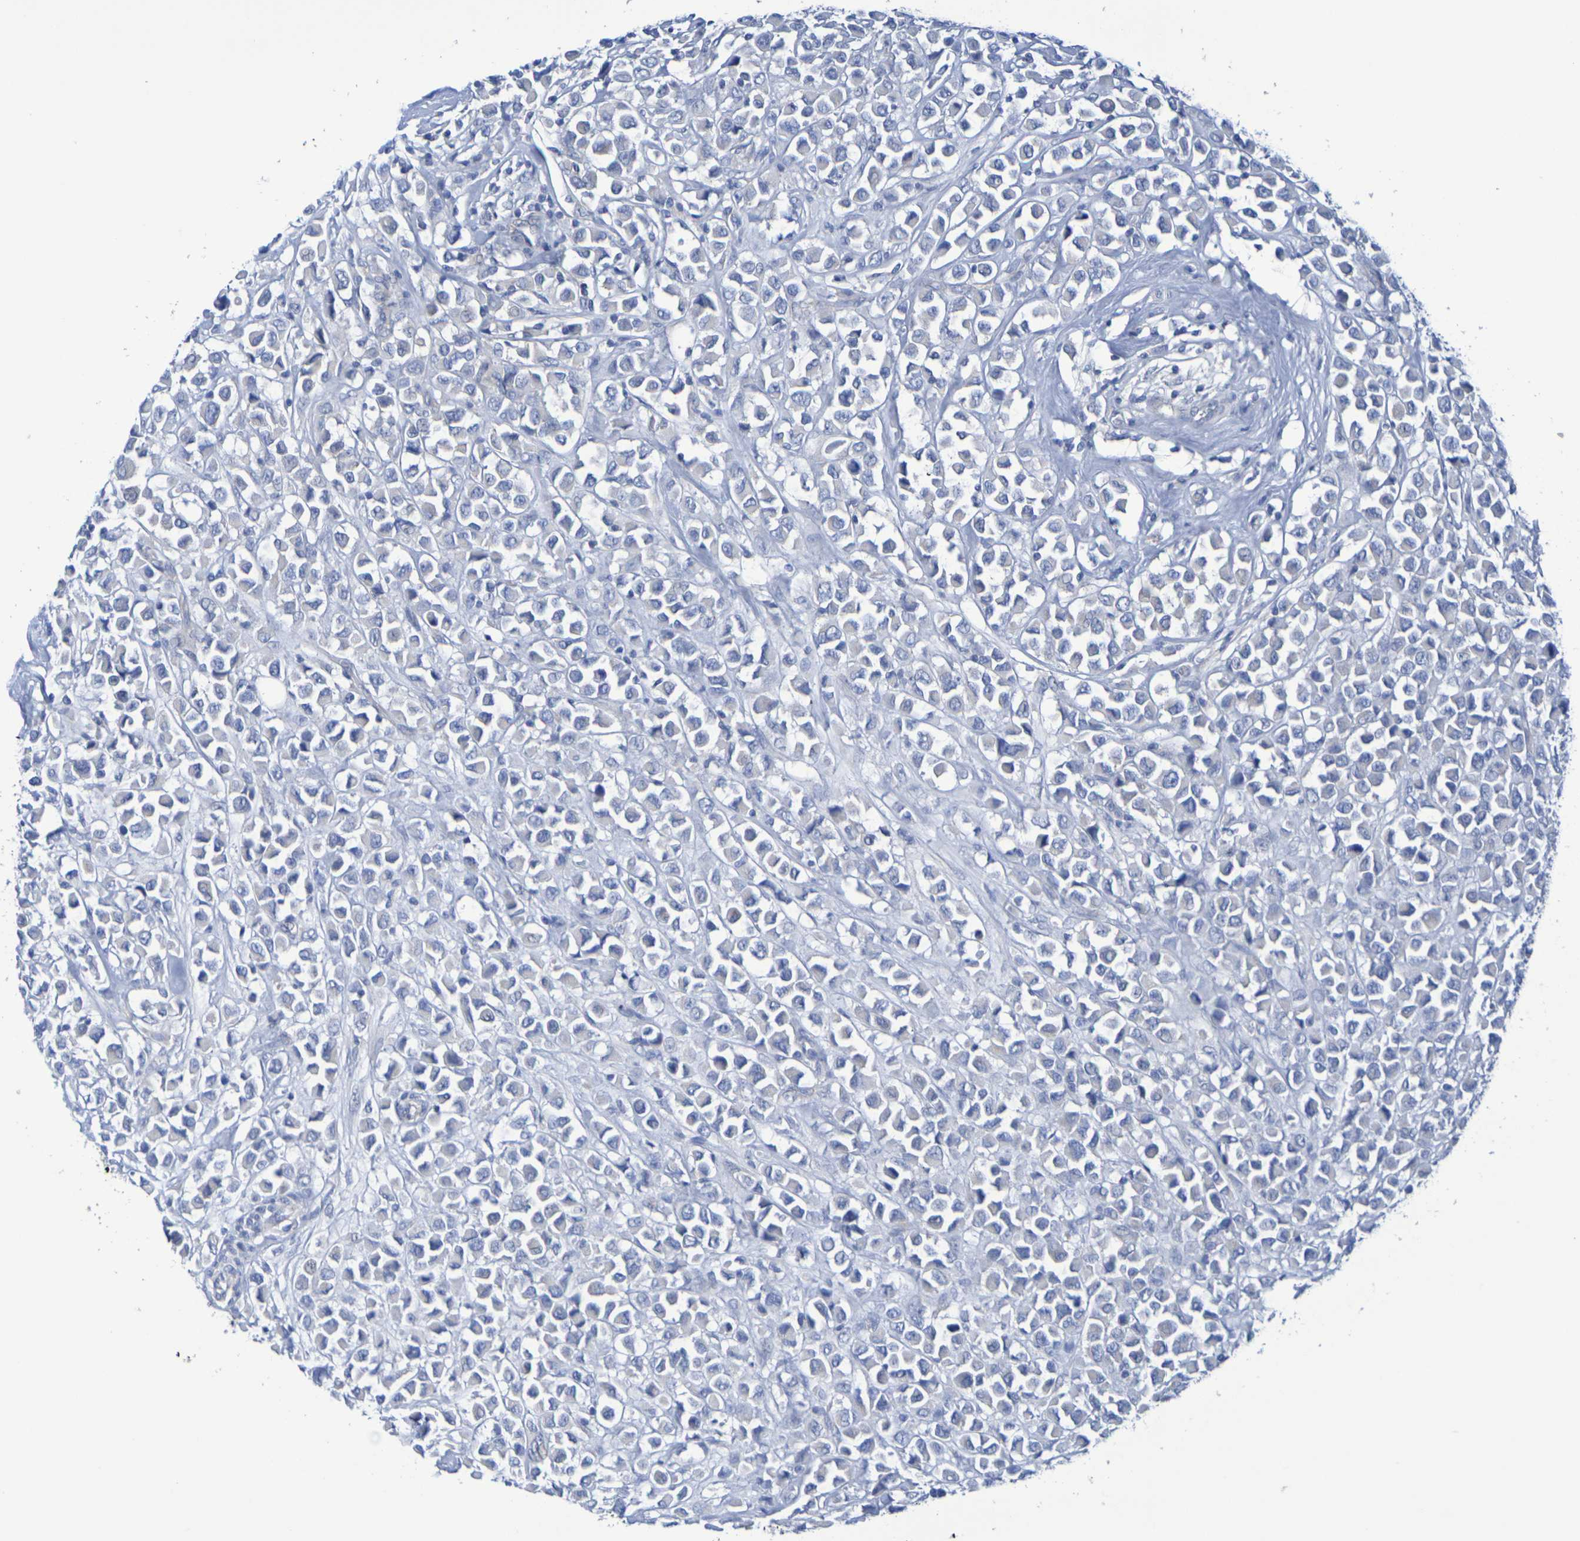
{"staining": {"intensity": "negative", "quantity": "none", "location": "none"}, "tissue": "breast cancer", "cell_type": "Tumor cells", "image_type": "cancer", "snomed": [{"axis": "morphology", "description": "Duct carcinoma"}, {"axis": "topography", "description": "Breast"}], "caption": "High magnification brightfield microscopy of breast cancer stained with DAB (brown) and counterstained with hematoxylin (blue): tumor cells show no significant expression.", "gene": "TMCC3", "patient": {"sex": "female", "age": 61}}